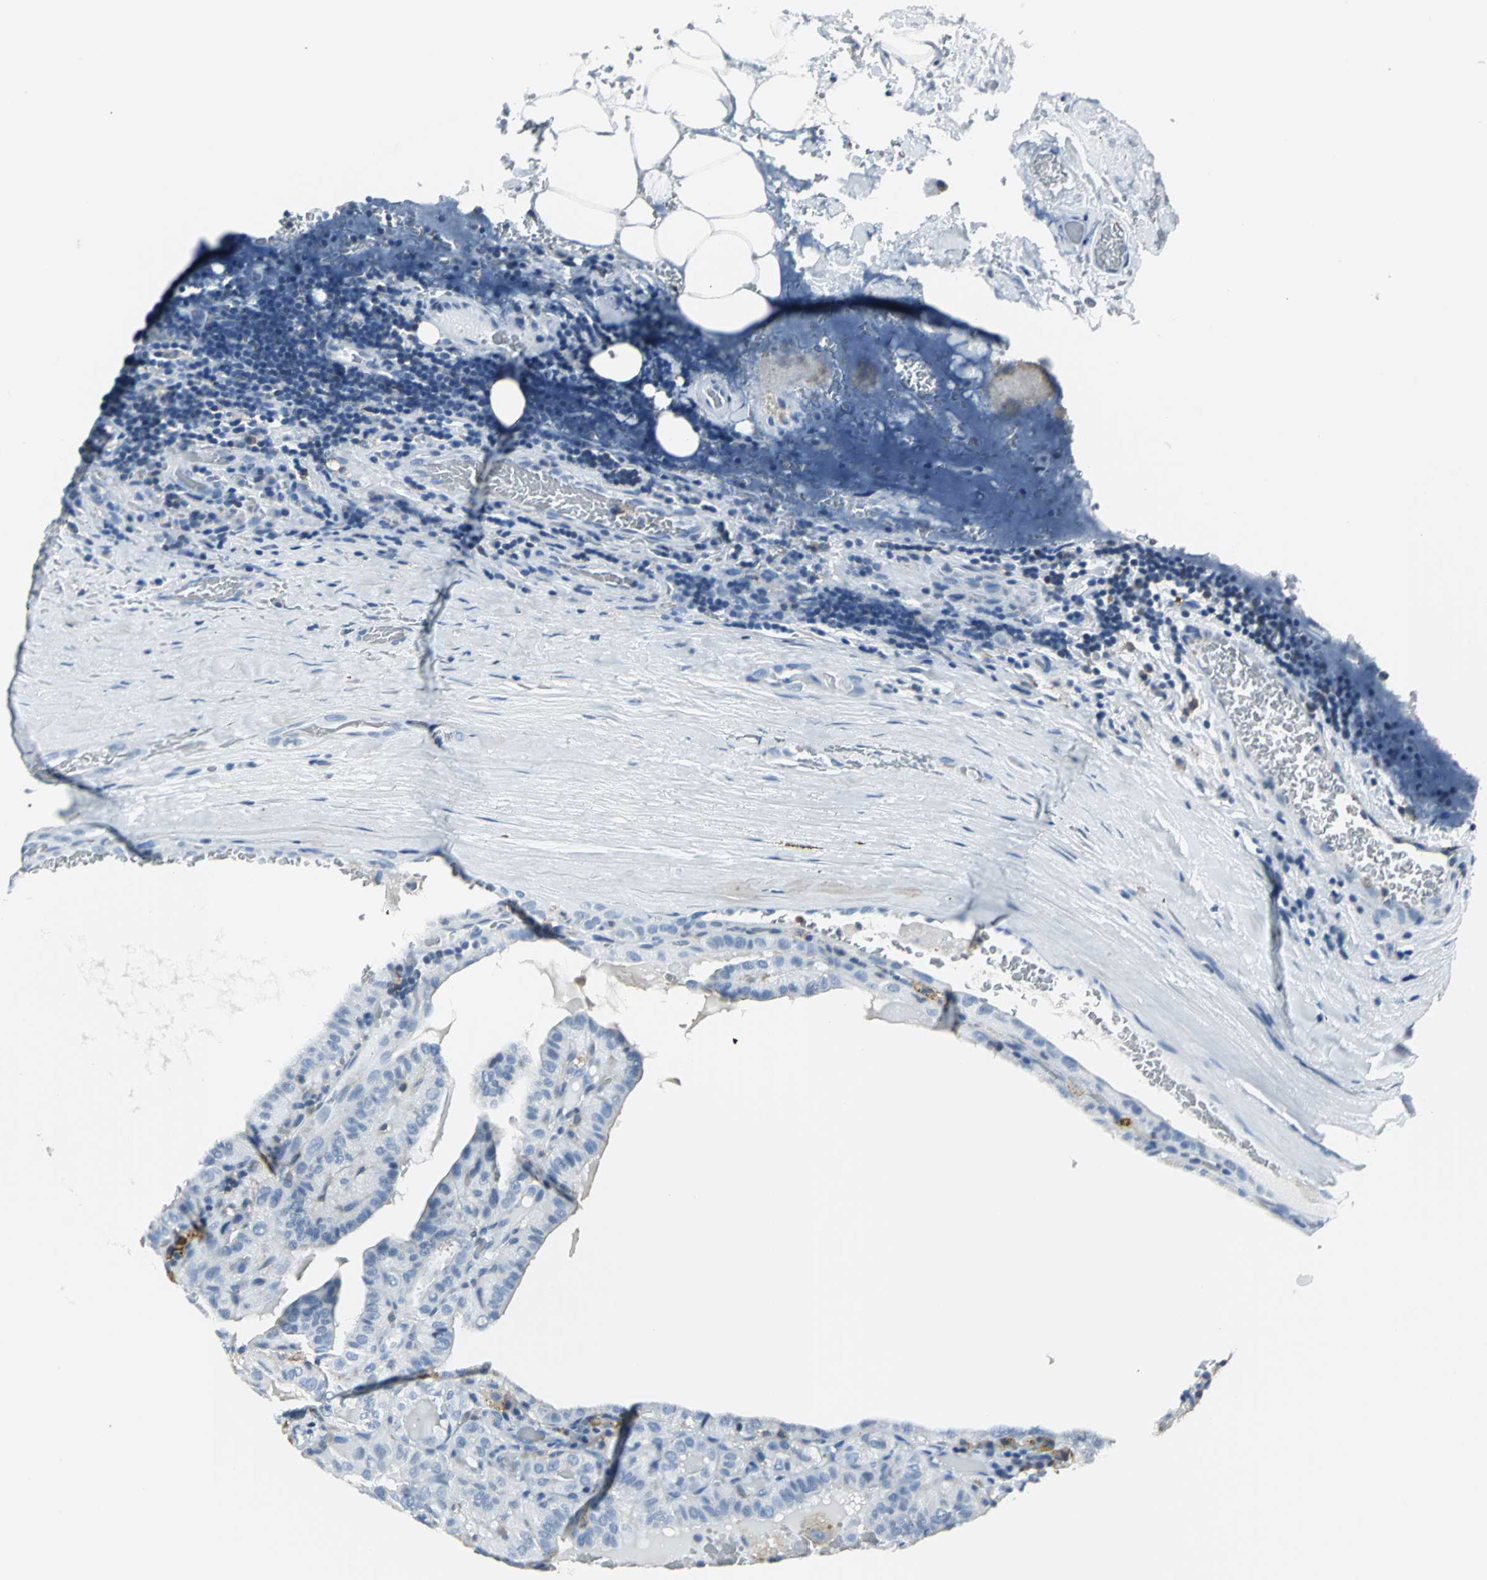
{"staining": {"intensity": "negative", "quantity": "none", "location": "none"}, "tissue": "thyroid cancer", "cell_type": "Tumor cells", "image_type": "cancer", "snomed": [{"axis": "morphology", "description": "Papillary adenocarcinoma, NOS"}, {"axis": "topography", "description": "Thyroid gland"}], "caption": "Immunohistochemistry of papillary adenocarcinoma (thyroid) reveals no expression in tumor cells.", "gene": "IQGAP2", "patient": {"sex": "male", "age": 77}}